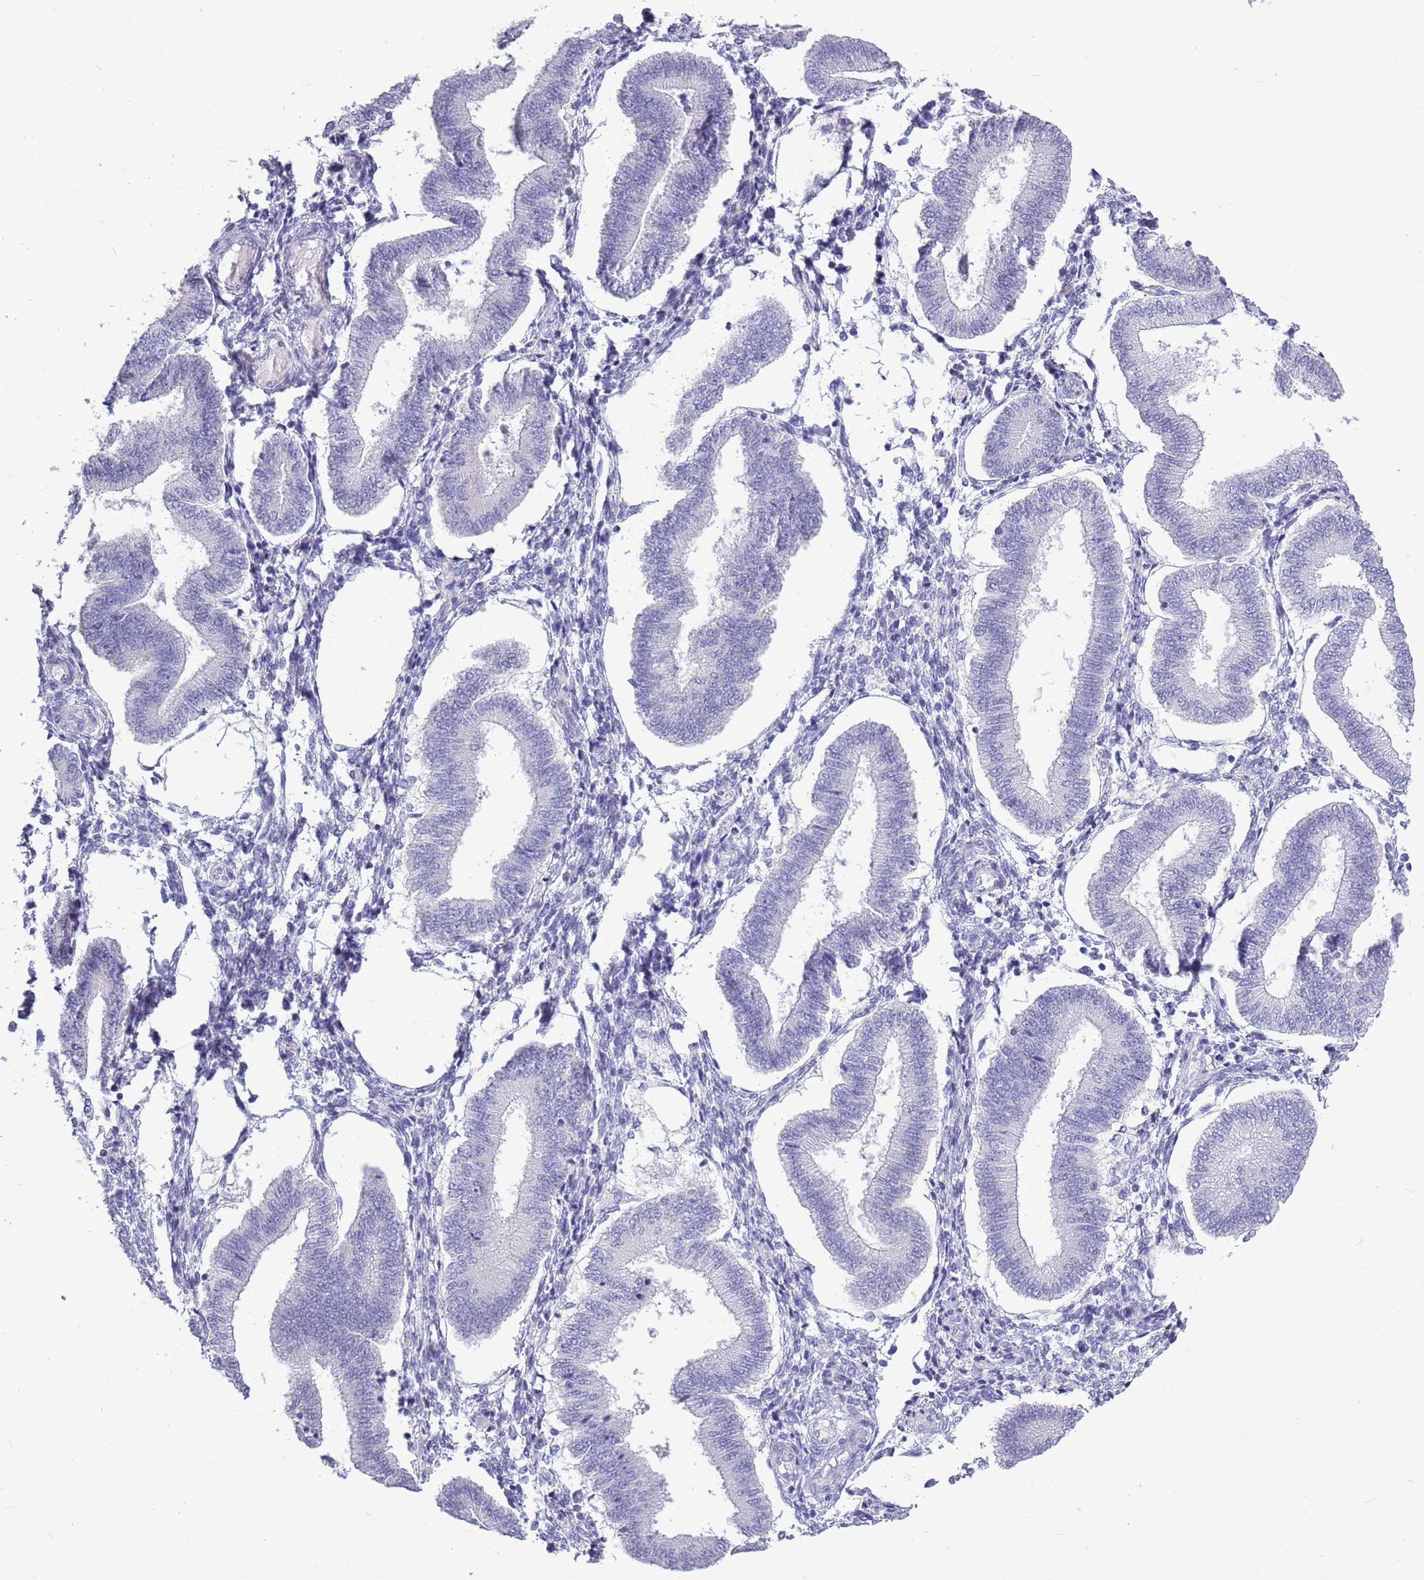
{"staining": {"intensity": "negative", "quantity": "none", "location": "none"}, "tissue": "endometrium", "cell_type": "Cells in endometrial stroma", "image_type": "normal", "snomed": [{"axis": "morphology", "description": "Normal tissue, NOS"}, {"axis": "topography", "description": "Endometrium"}], "caption": "Human endometrium stained for a protein using immunohistochemistry (IHC) reveals no positivity in cells in endometrial stroma.", "gene": "ZNF425", "patient": {"sex": "female", "age": 39}}